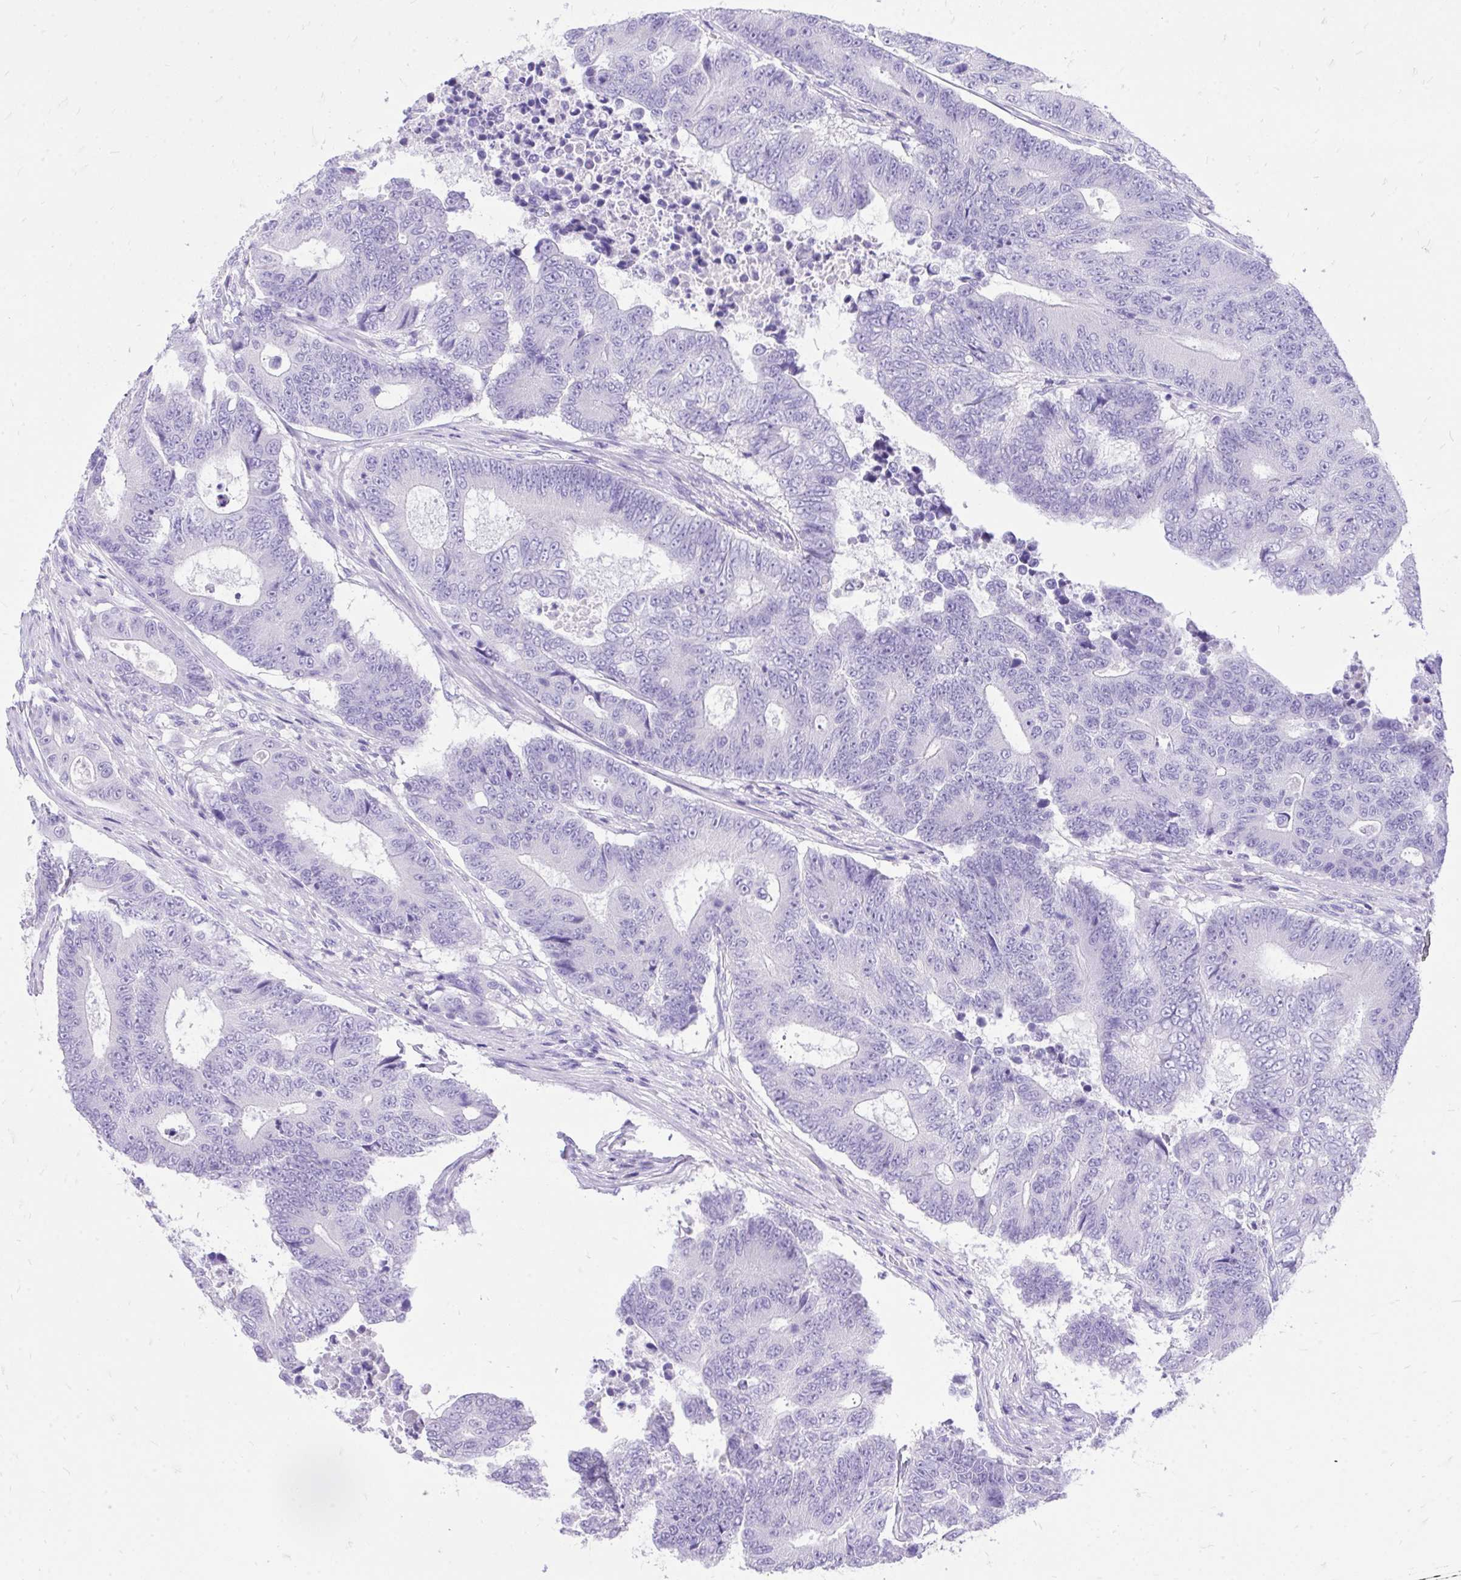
{"staining": {"intensity": "negative", "quantity": "none", "location": "none"}, "tissue": "colorectal cancer", "cell_type": "Tumor cells", "image_type": "cancer", "snomed": [{"axis": "morphology", "description": "Adenocarcinoma, NOS"}, {"axis": "topography", "description": "Colon"}], "caption": "This is an immunohistochemistry (IHC) micrograph of human colorectal adenocarcinoma. There is no staining in tumor cells.", "gene": "MON1A", "patient": {"sex": "female", "age": 48}}